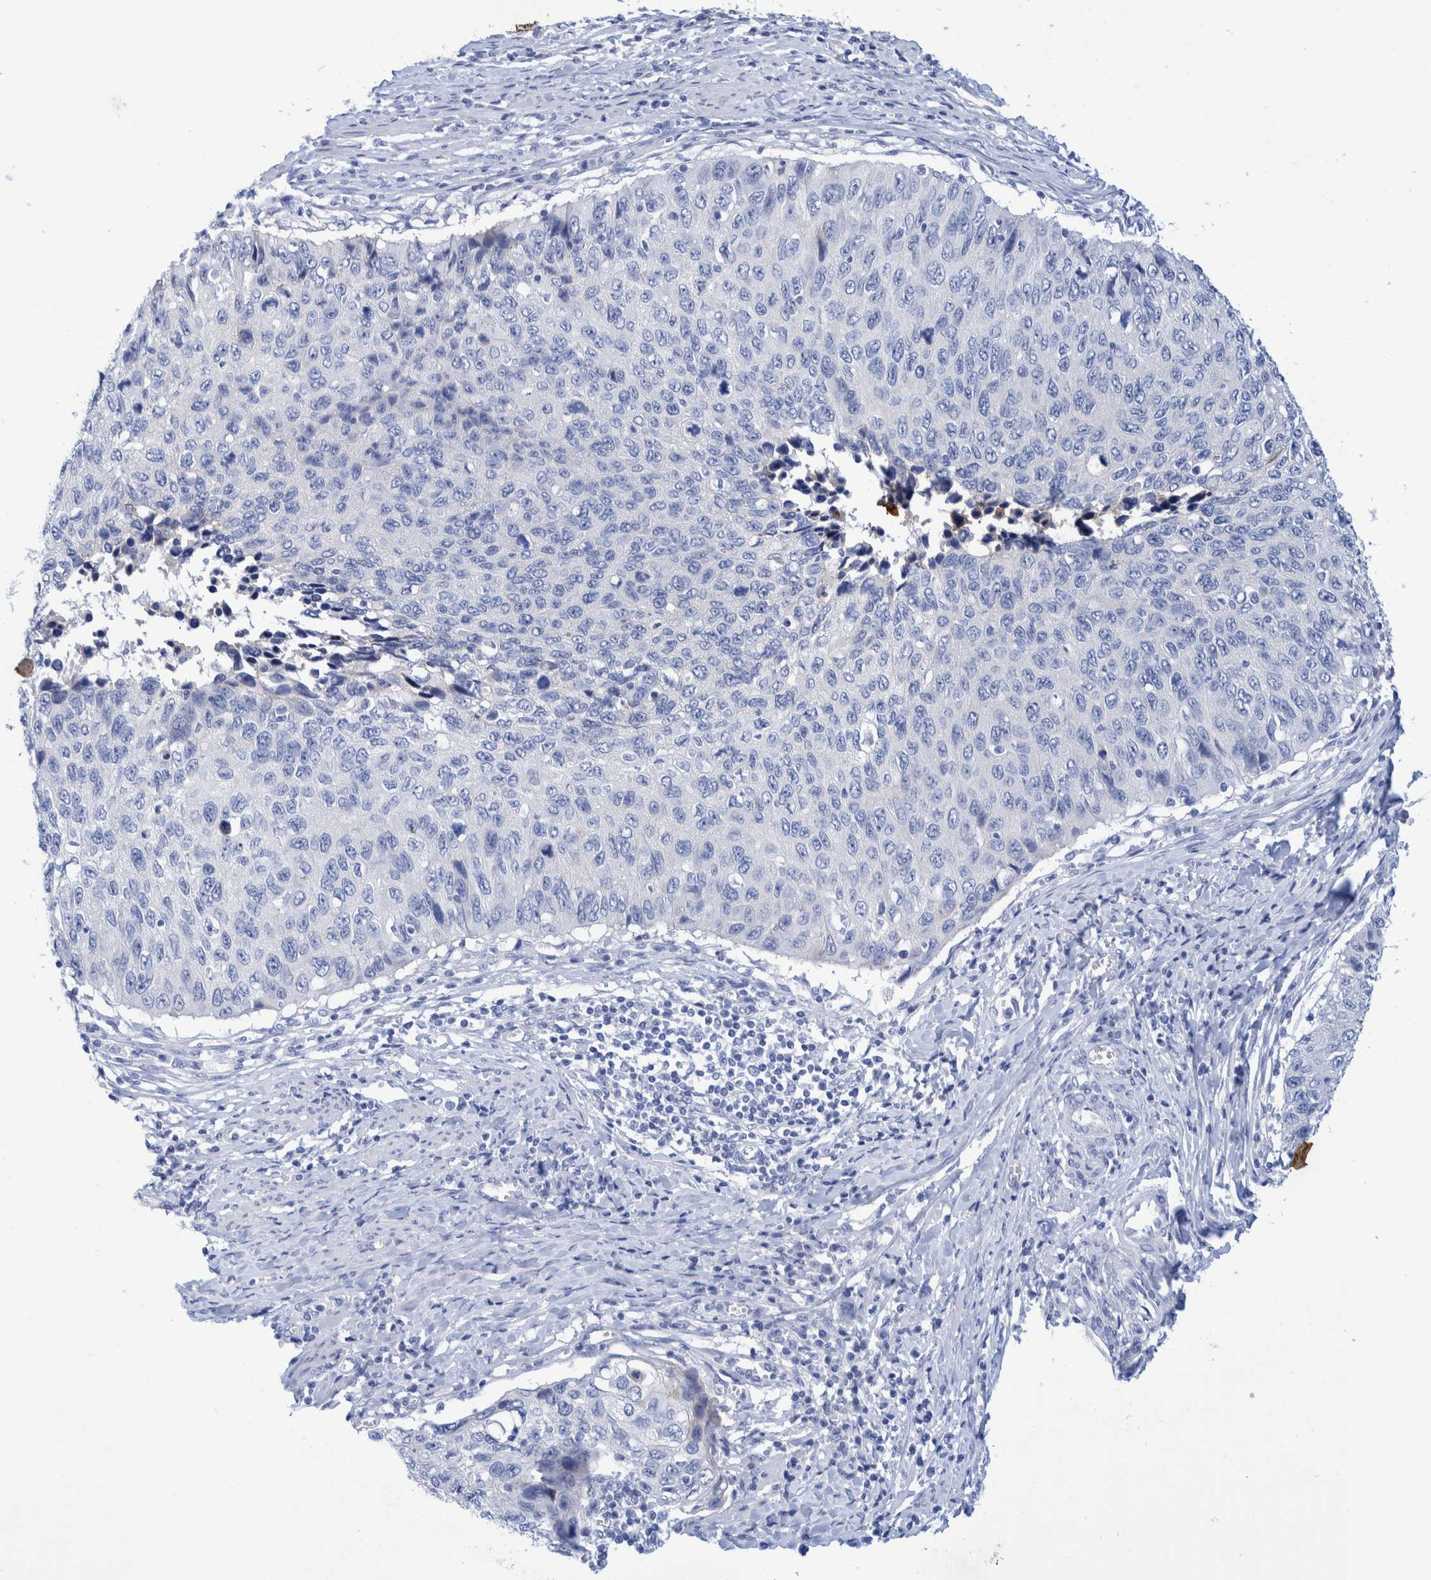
{"staining": {"intensity": "negative", "quantity": "none", "location": "none"}, "tissue": "cervical cancer", "cell_type": "Tumor cells", "image_type": "cancer", "snomed": [{"axis": "morphology", "description": "Squamous cell carcinoma, NOS"}, {"axis": "topography", "description": "Cervix"}], "caption": "Tumor cells show no significant staining in cervical squamous cell carcinoma.", "gene": "PERP", "patient": {"sex": "female", "age": 53}}